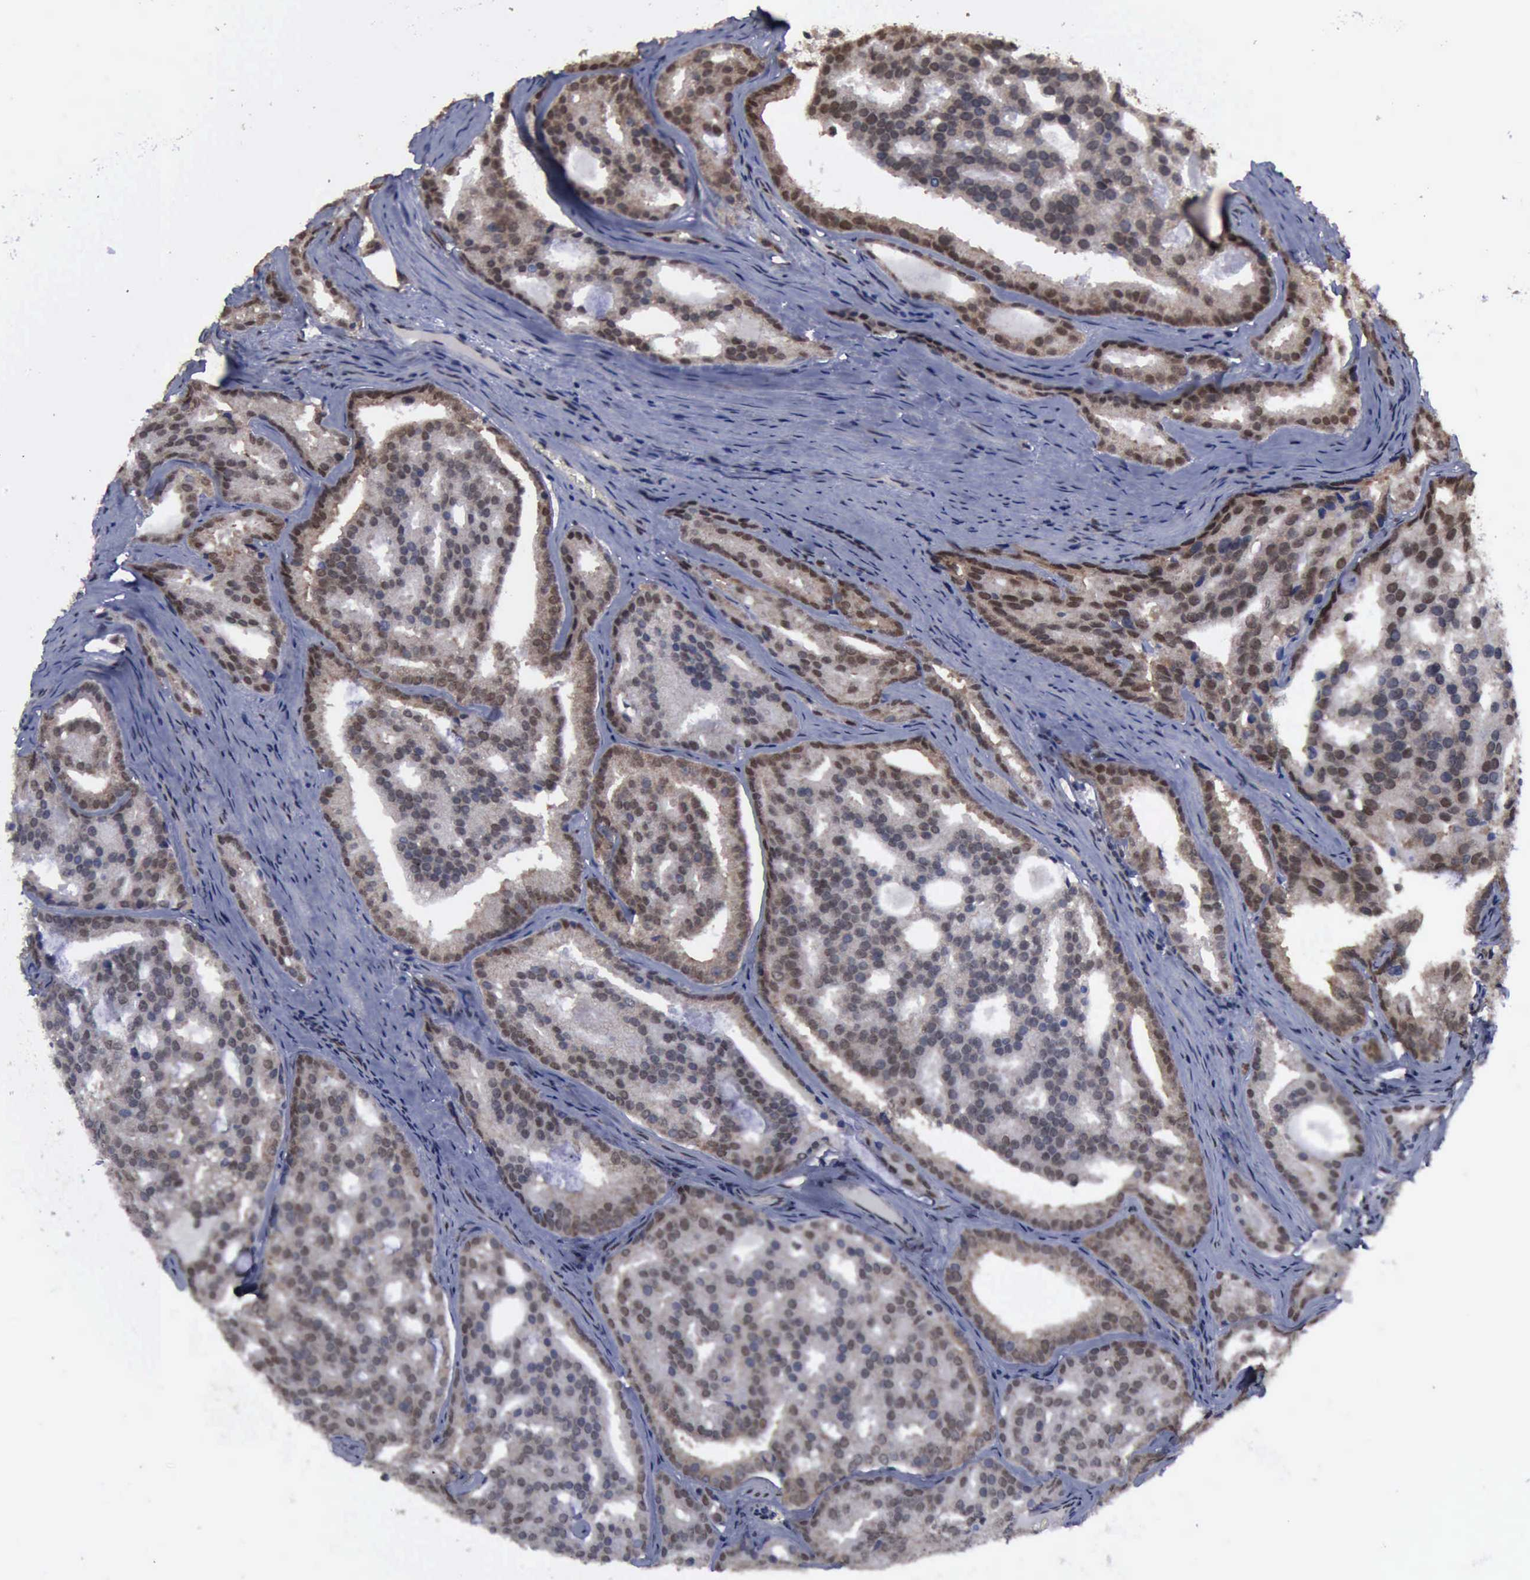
{"staining": {"intensity": "weak", "quantity": ">75%", "location": "cytoplasmic/membranous,nuclear"}, "tissue": "prostate cancer", "cell_type": "Tumor cells", "image_type": "cancer", "snomed": [{"axis": "morphology", "description": "Adenocarcinoma, High grade"}, {"axis": "topography", "description": "Prostate"}], "caption": "The histopathology image demonstrates immunohistochemical staining of high-grade adenocarcinoma (prostate). There is weak cytoplasmic/membranous and nuclear staining is present in approximately >75% of tumor cells.", "gene": "RTCB", "patient": {"sex": "male", "age": 64}}